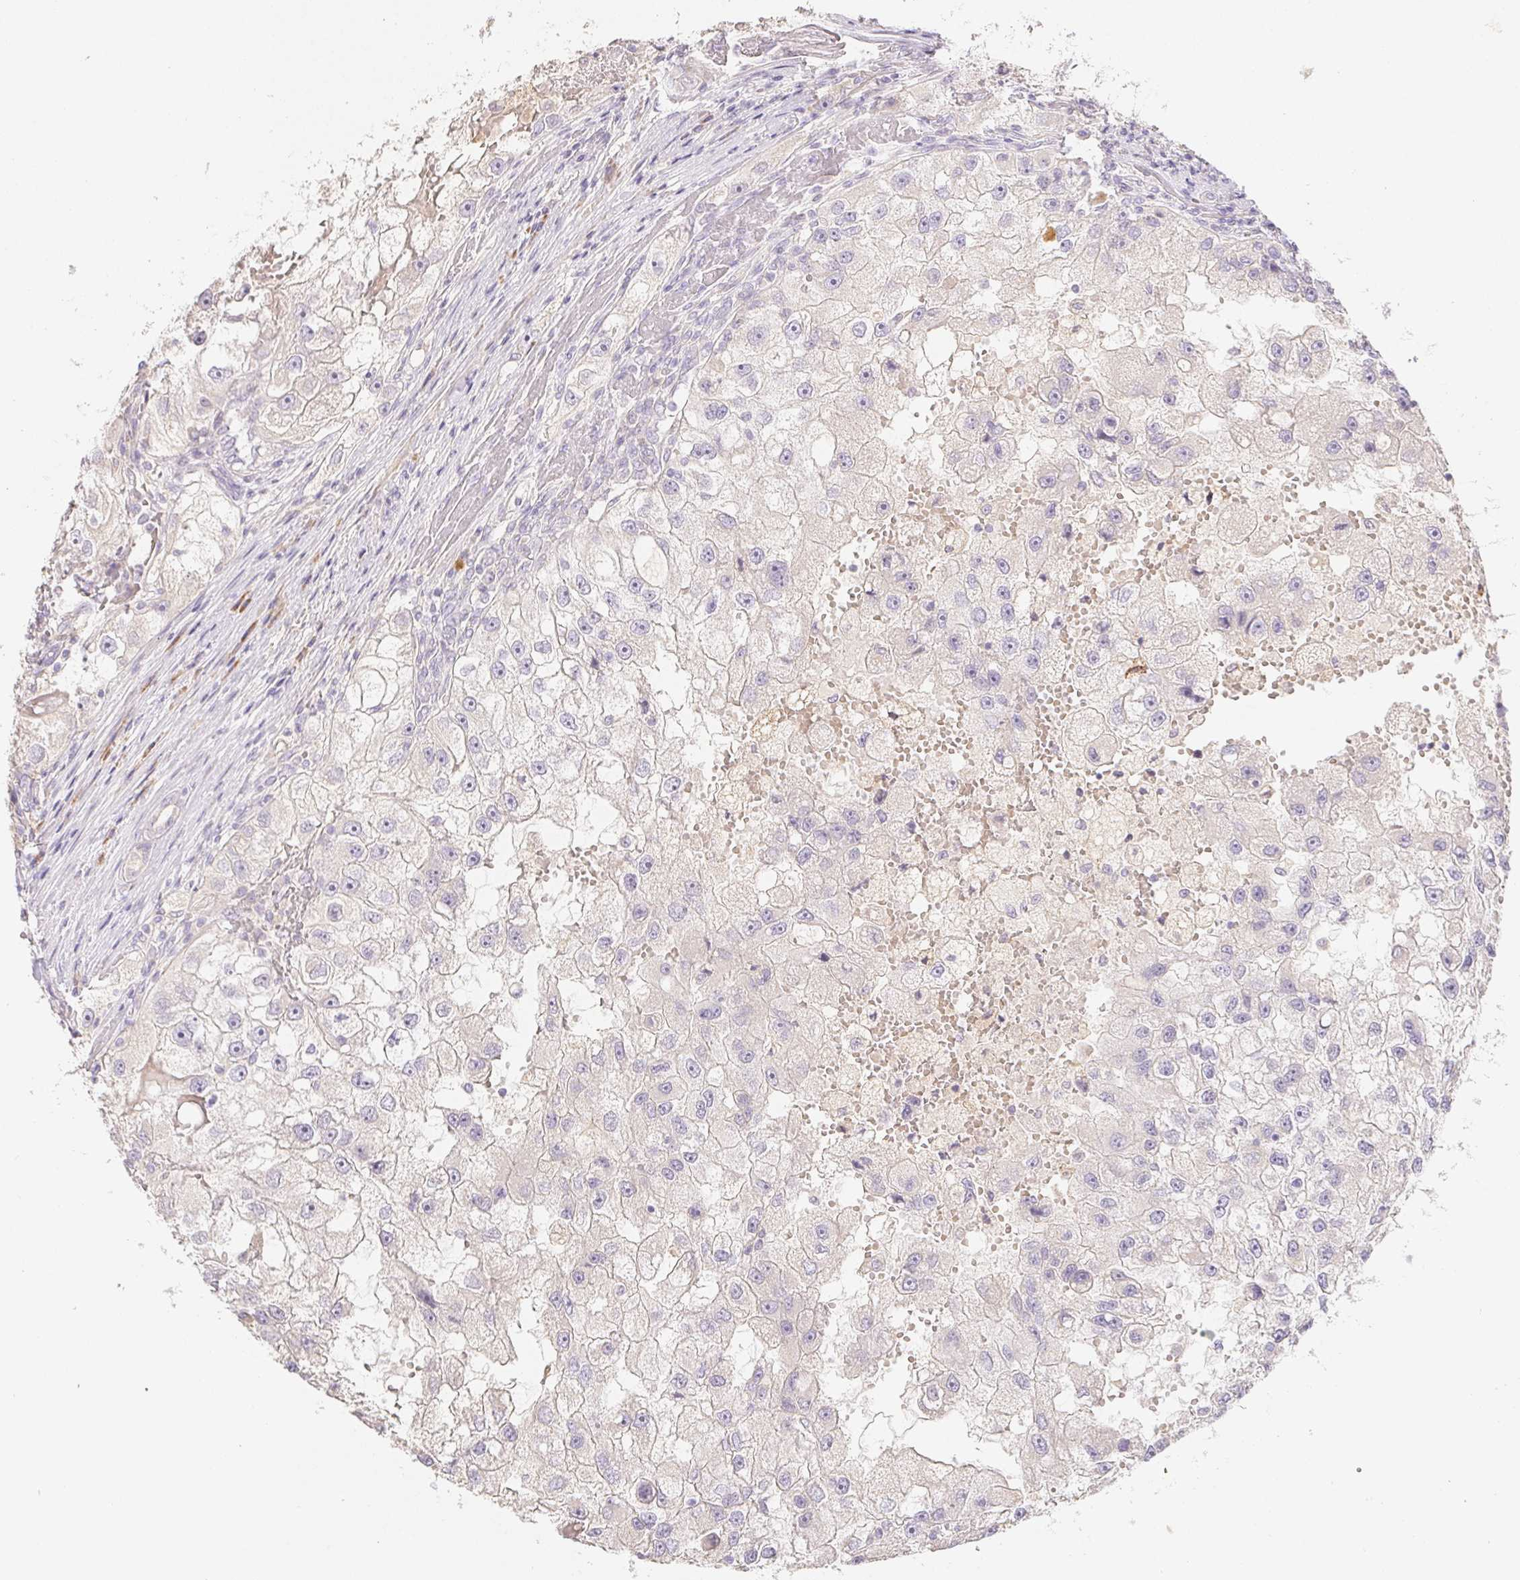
{"staining": {"intensity": "negative", "quantity": "none", "location": "none"}, "tissue": "renal cancer", "cell_type": "Tumor cells", "image_type": "cancer", "snomed": [{"axis": "morphology", "description": "Adenocarcinoma, NOS"}, {"axis": "topography", "description": "Kidney"}], "caption": "This image is of renal cancer stained with IHC to label a protein in brown with the nuclei are counter-stained blue. There is no expression in tumor cells. (Immunohistochemistry, brightfield microscopy, high magnification).", "gene": "ACVR1B", "patient": {"sex": "male", "age": 63}}